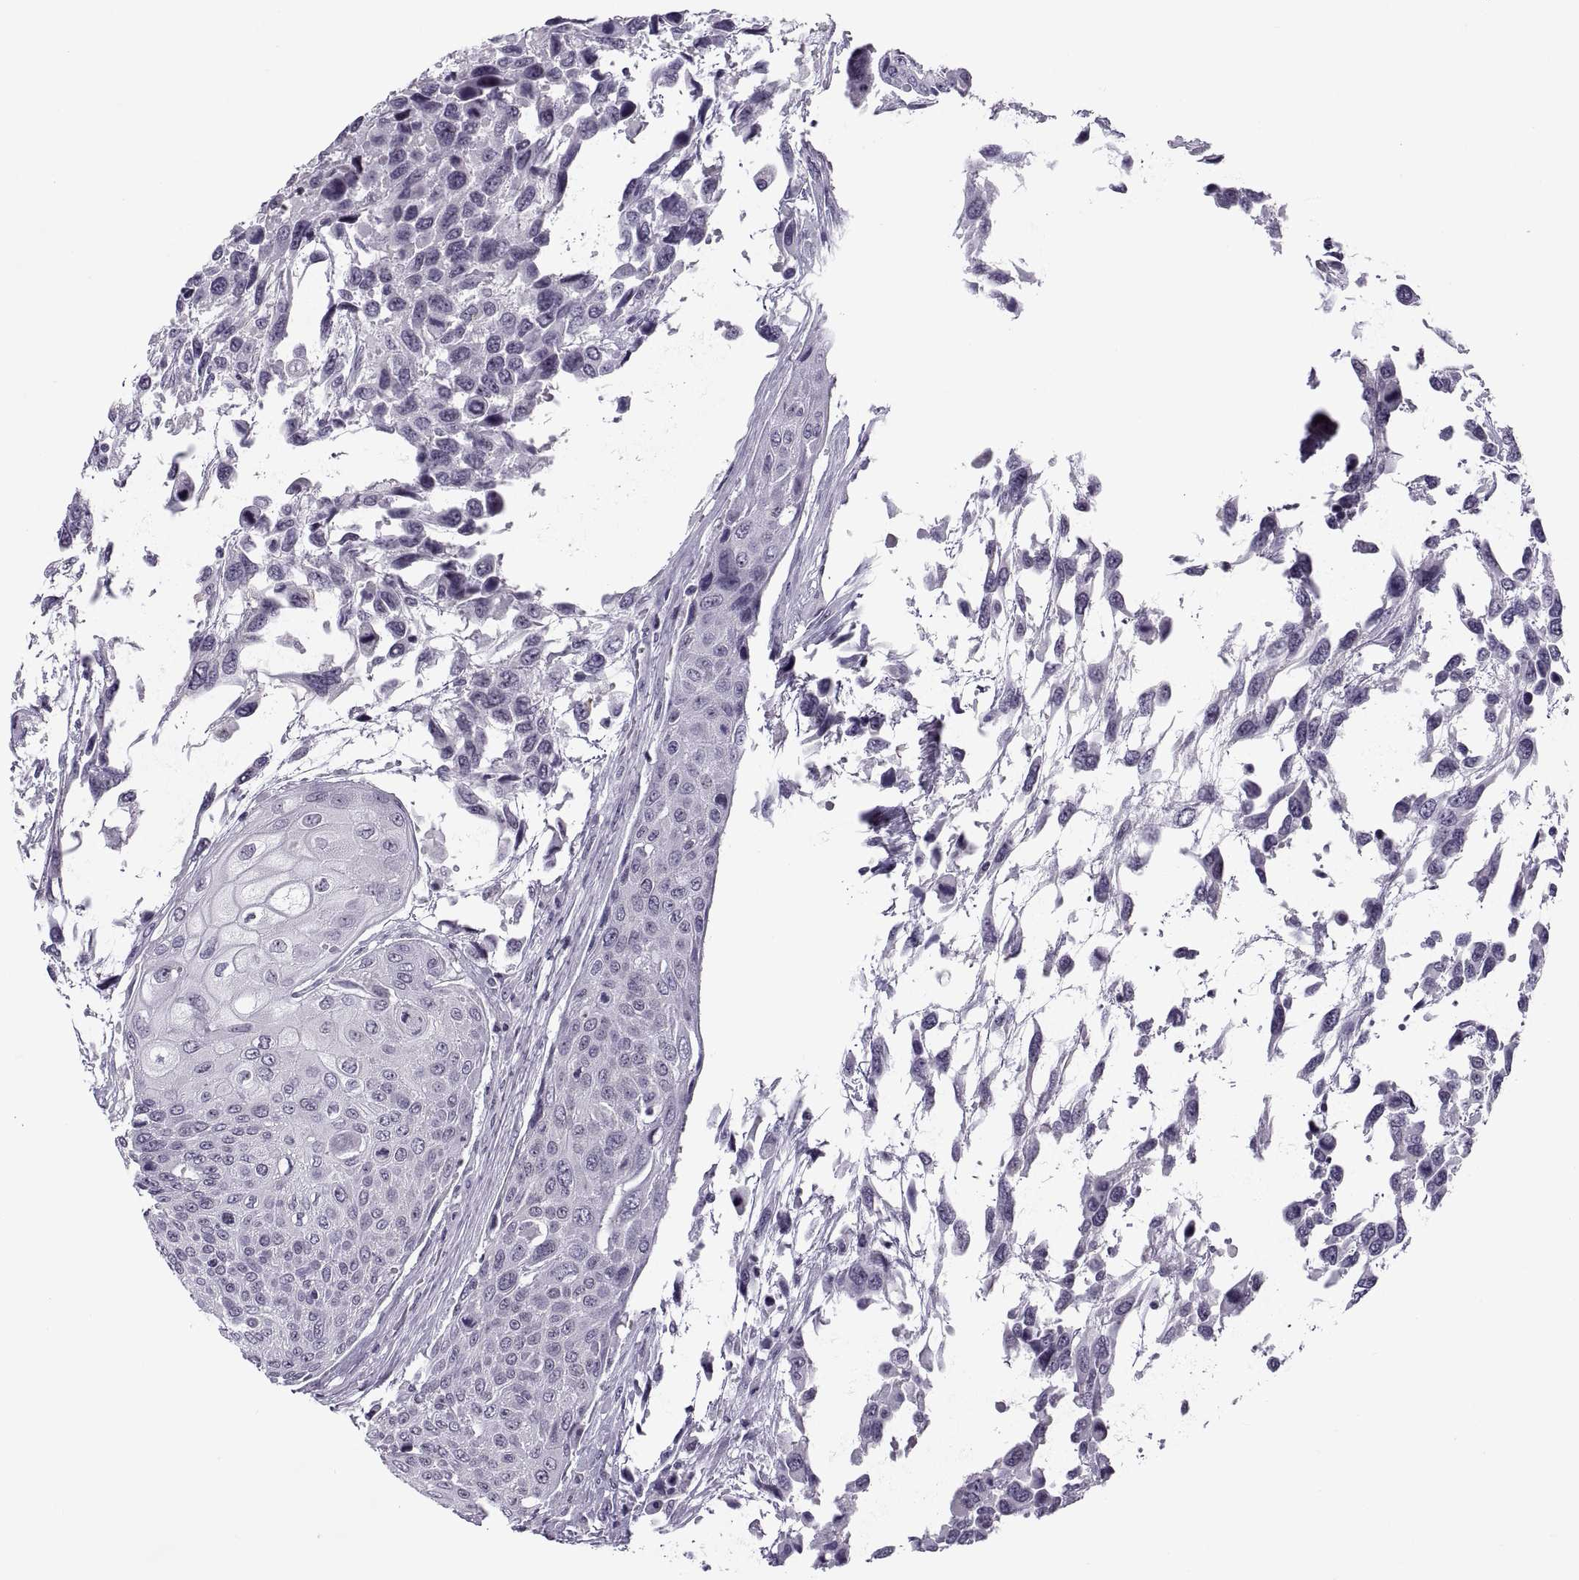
{"staining": {"intensity": "negative", "quantity": "none", "location": "none"}, "tissue": "urothelial cancer", "cell_type": "Tumor cells", "image_type": "cancer", "snomed": [{"axis": "morphology", "description": "Urothelial carcinoma, High grade"}, {"axis": "topography", "description": "Urinary bladder"}], "caption": "This is an IHC histopathology image of human urothelial cancer. There is no expression in tumor cells.", "gene": "TBC1D3G", "patient": {"sex": "female", "age": 70}}